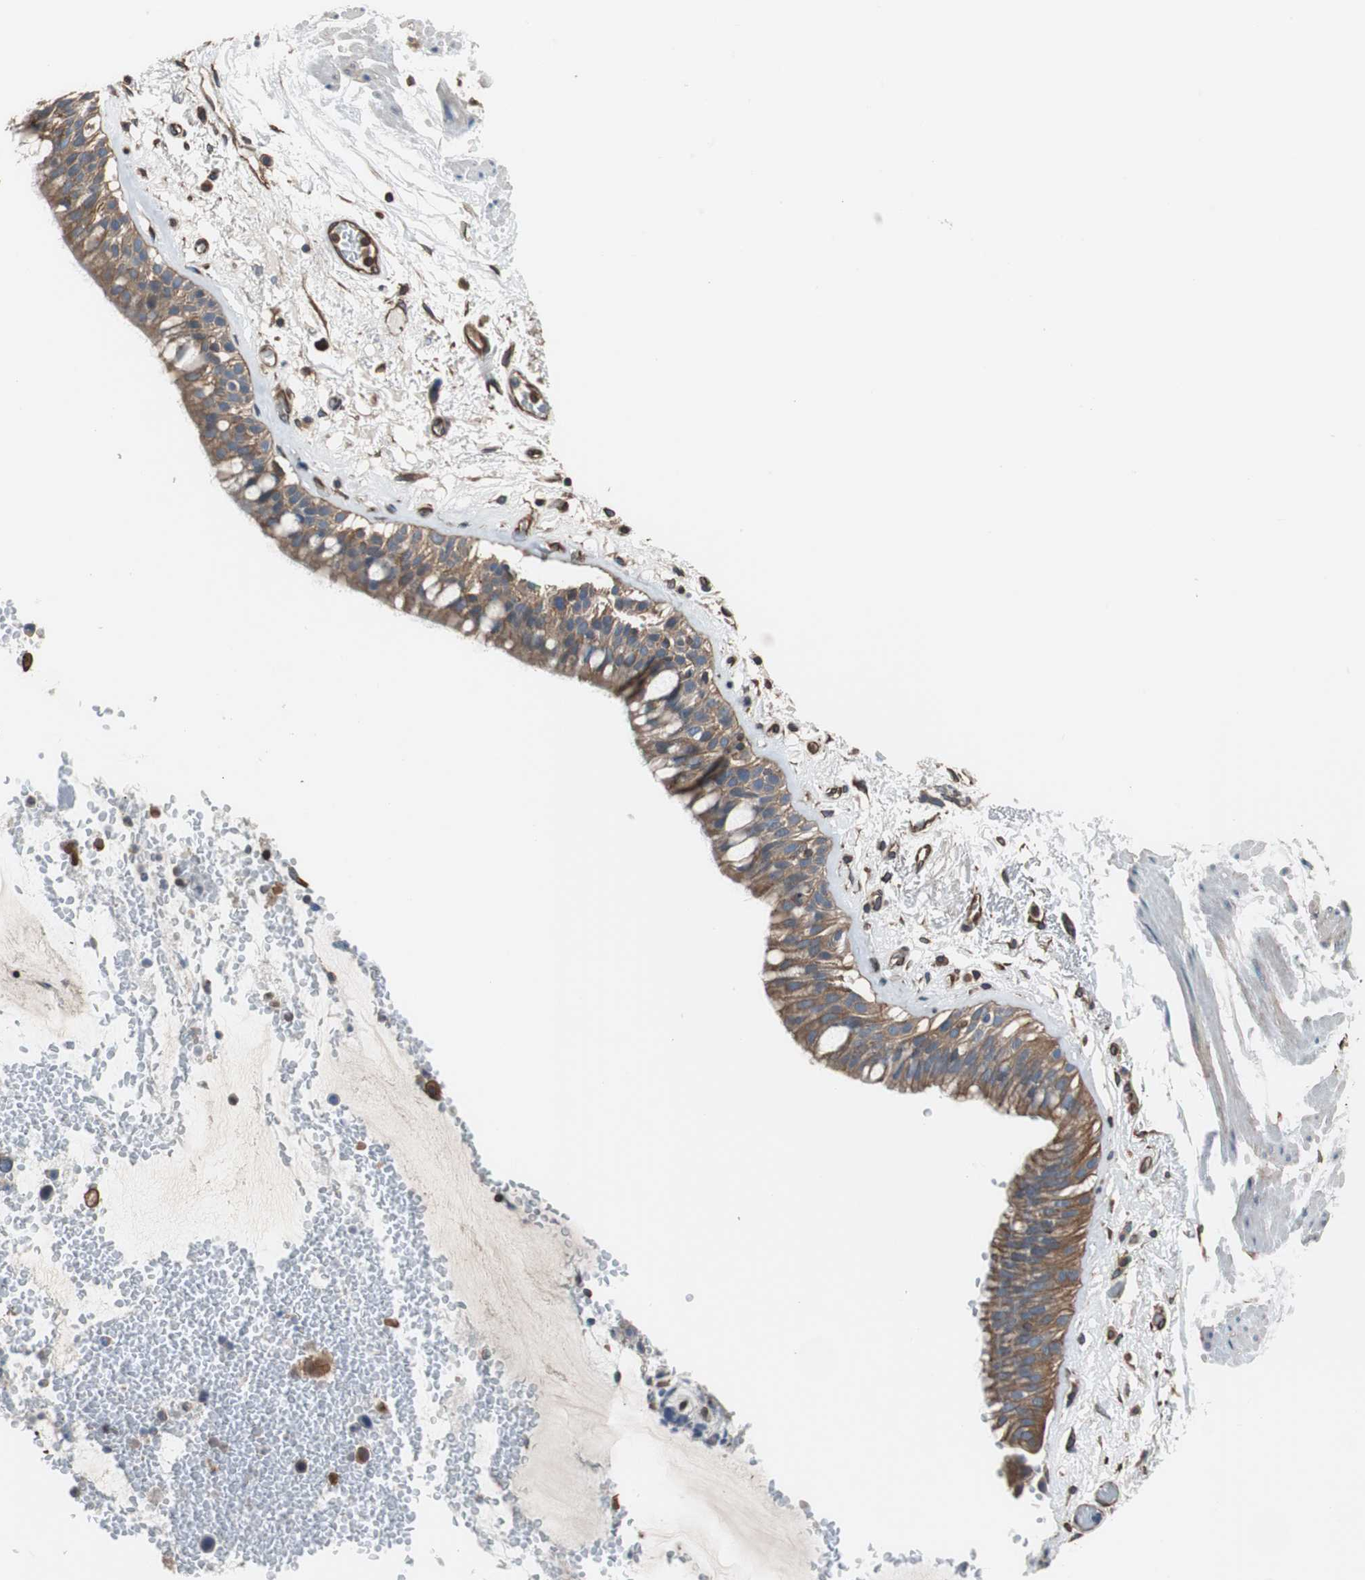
{"staining": {"intensity": "moderate", "quantity": ">75%", "location": "cytoplasmic/membranous"}, "tissue": "bronchus", "cell_type": "Respiratory epithelial cells", "image_type": "normal", "snomed": [{"axis": "morphology", "description": "Normal tissue, NOS"}, {"axis": "topography", "description": "Bronchus"}], "caption": "A histopathology image of human bronchus stained for a protein shows moderate cytoplasmic/membranous brown staining in respiratory epithelial cells.", "gene": "KIF3B", "patient": {"sex": "male", "age": 66}}